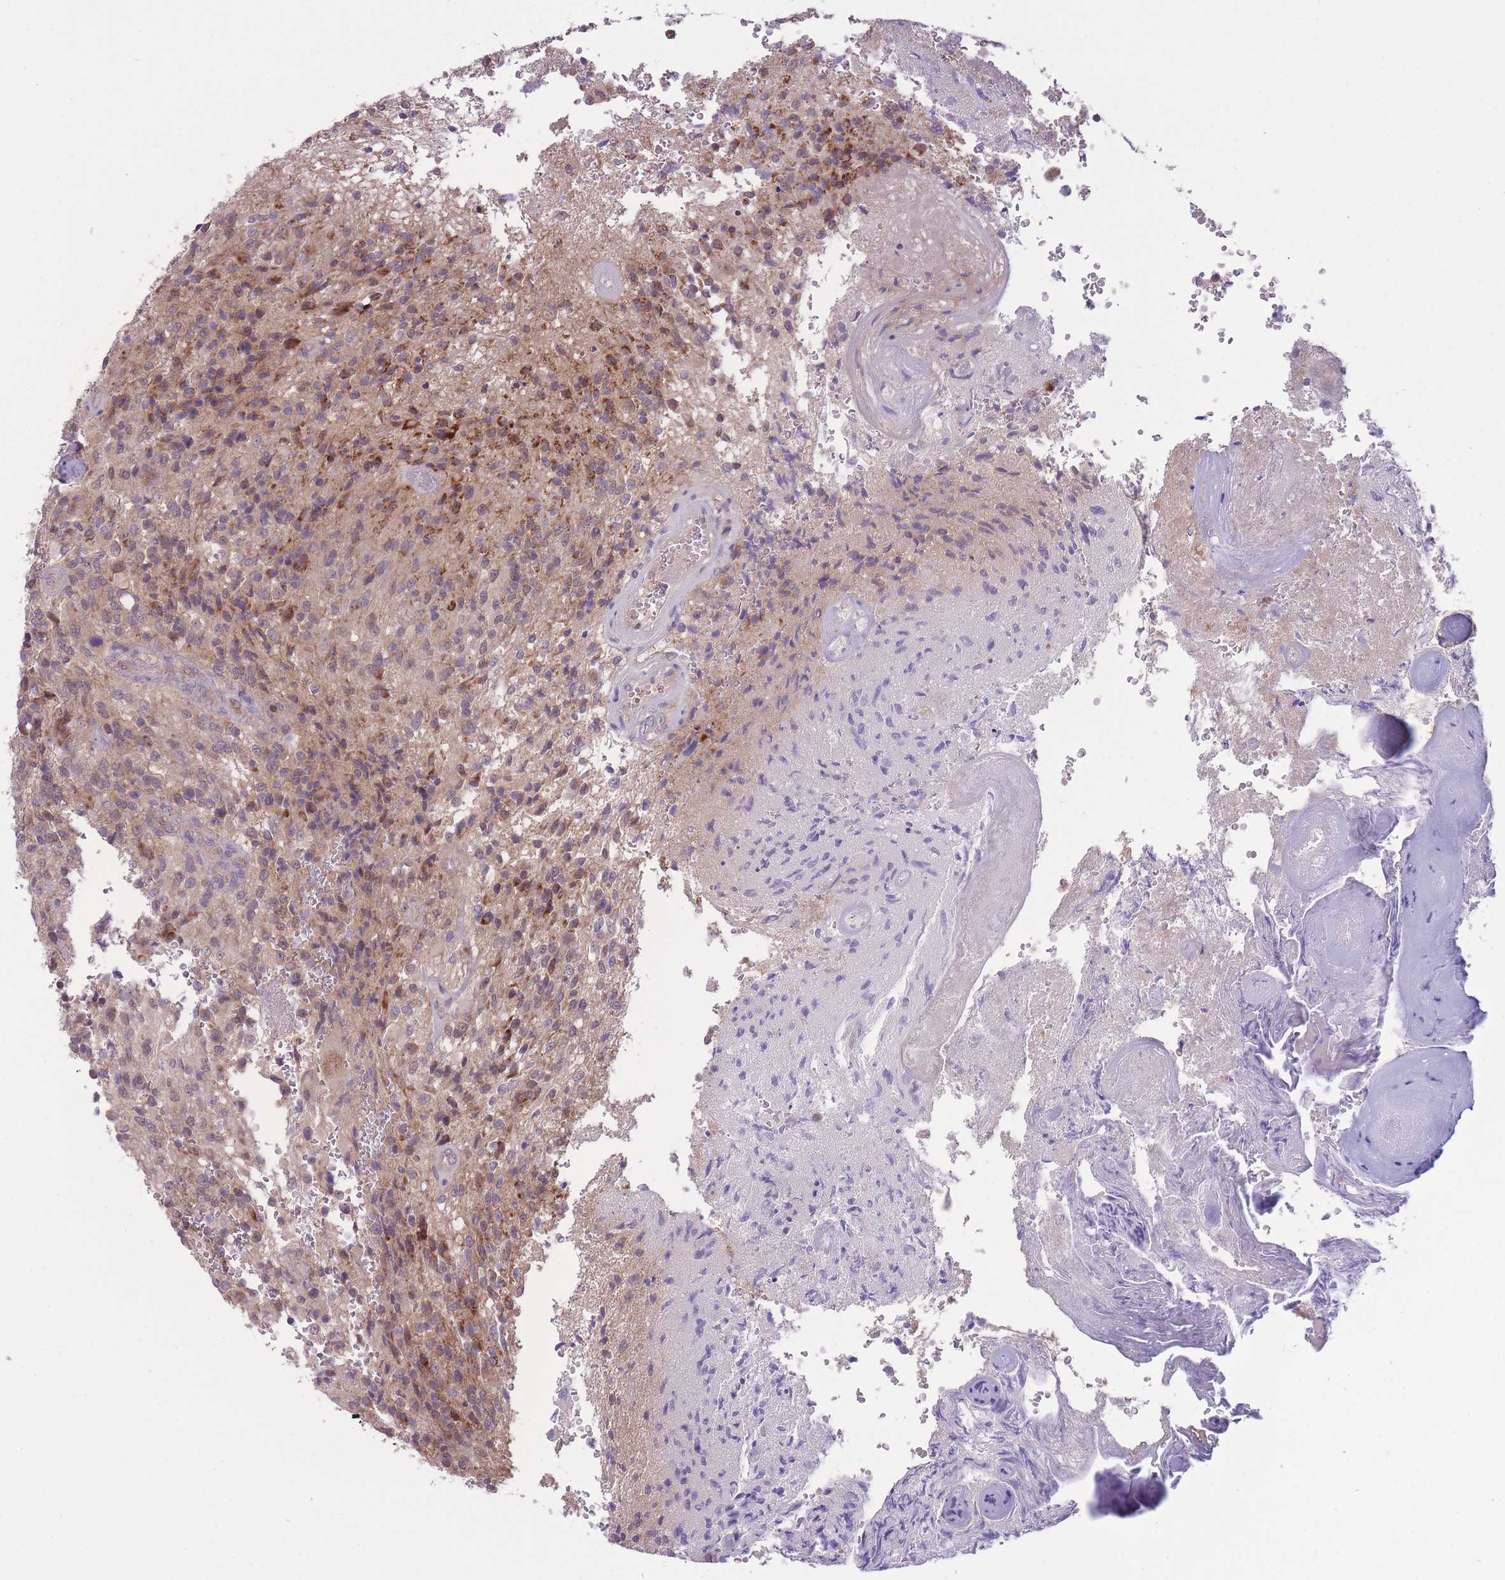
{"staining": {"intensity": "moderate", "quantity": "25%-75%", "location": "cytoplasmic/membranous"}, "tissue": "glioma", "cell_type": "Tumor cells", "image_type": "cancer", "snomed": [{"axis": "morphology", "description": "Normal tissue, NOS"}, {"axis": "morphology", "description": "Glioma, malignant, High grade"}, {"axis": "topography", "description": "Cerebral cortex"}], "caption": "Brown immunohistochemical staining in human malignant high-grade glioma demonstrates moderate cytoplasmic/membranous positivity in about 25%-75% of tumor cells. The staining was performed using DAB (3,3'-diaminobenzidine) to visualize the protein expression in brown, while the nuclei were stained in blue with hematoxylin (Magnification: 20x).", "gene": "CCT6B", "patient": {"sex": "male", "age": 56}}